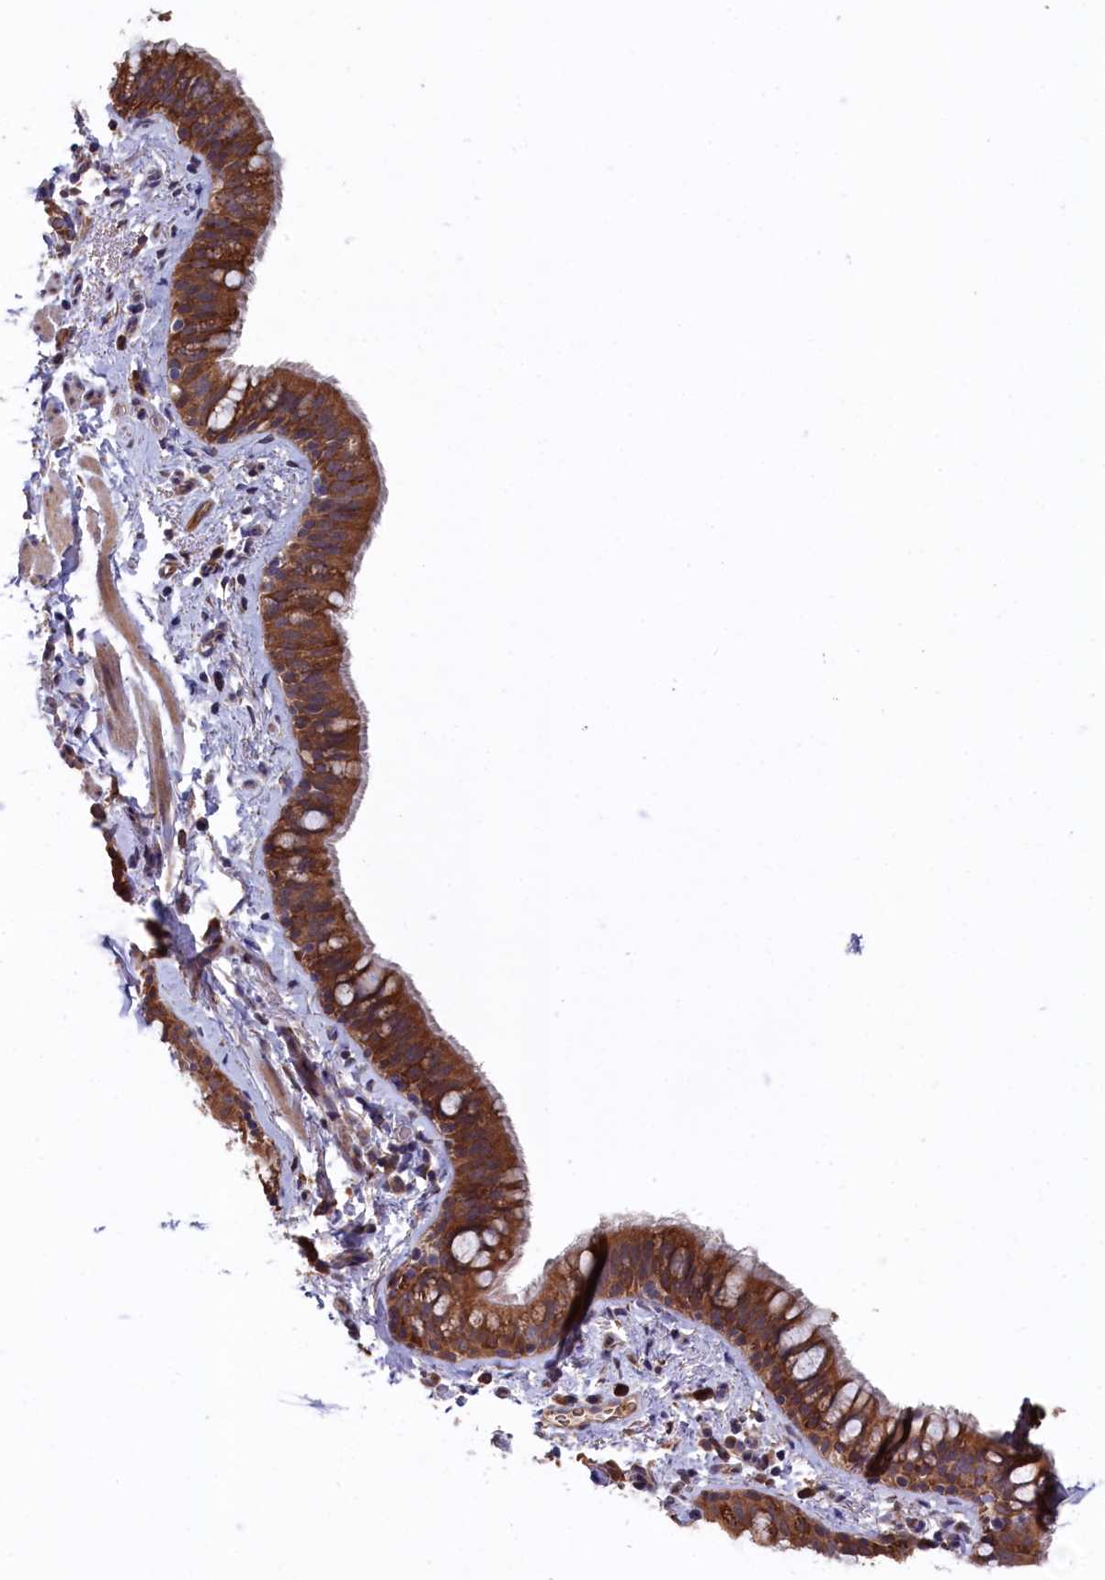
{"staining": {"intensity": "strong", "quantity": ">75%", "location": "cytoplasmic/membranous"}, "tissue": "bronchus", "cell_type": "Respiratory epithelial cells", "image_type": "normal", "snomed": [{"axis": "morphology", "description": "Normal tissue, NOS"}, {"axis": "topography", "description": "Cartilage tissue"}, {"axis": "topography", "description": "Bronchus"}], "caption": "Immunohistochemical staining of normal human bronchus shows >75% levels of strong cytoplasmic/membranous protein expression in about >75% of respiratory epithelial cells. The protein is stained brown, and the nuclei are stained in blue (DAB IHC with brightfield microscopy, high magnification).", "gene": "SLC12A4", "patient": {"sex": "female", "age": 36}}